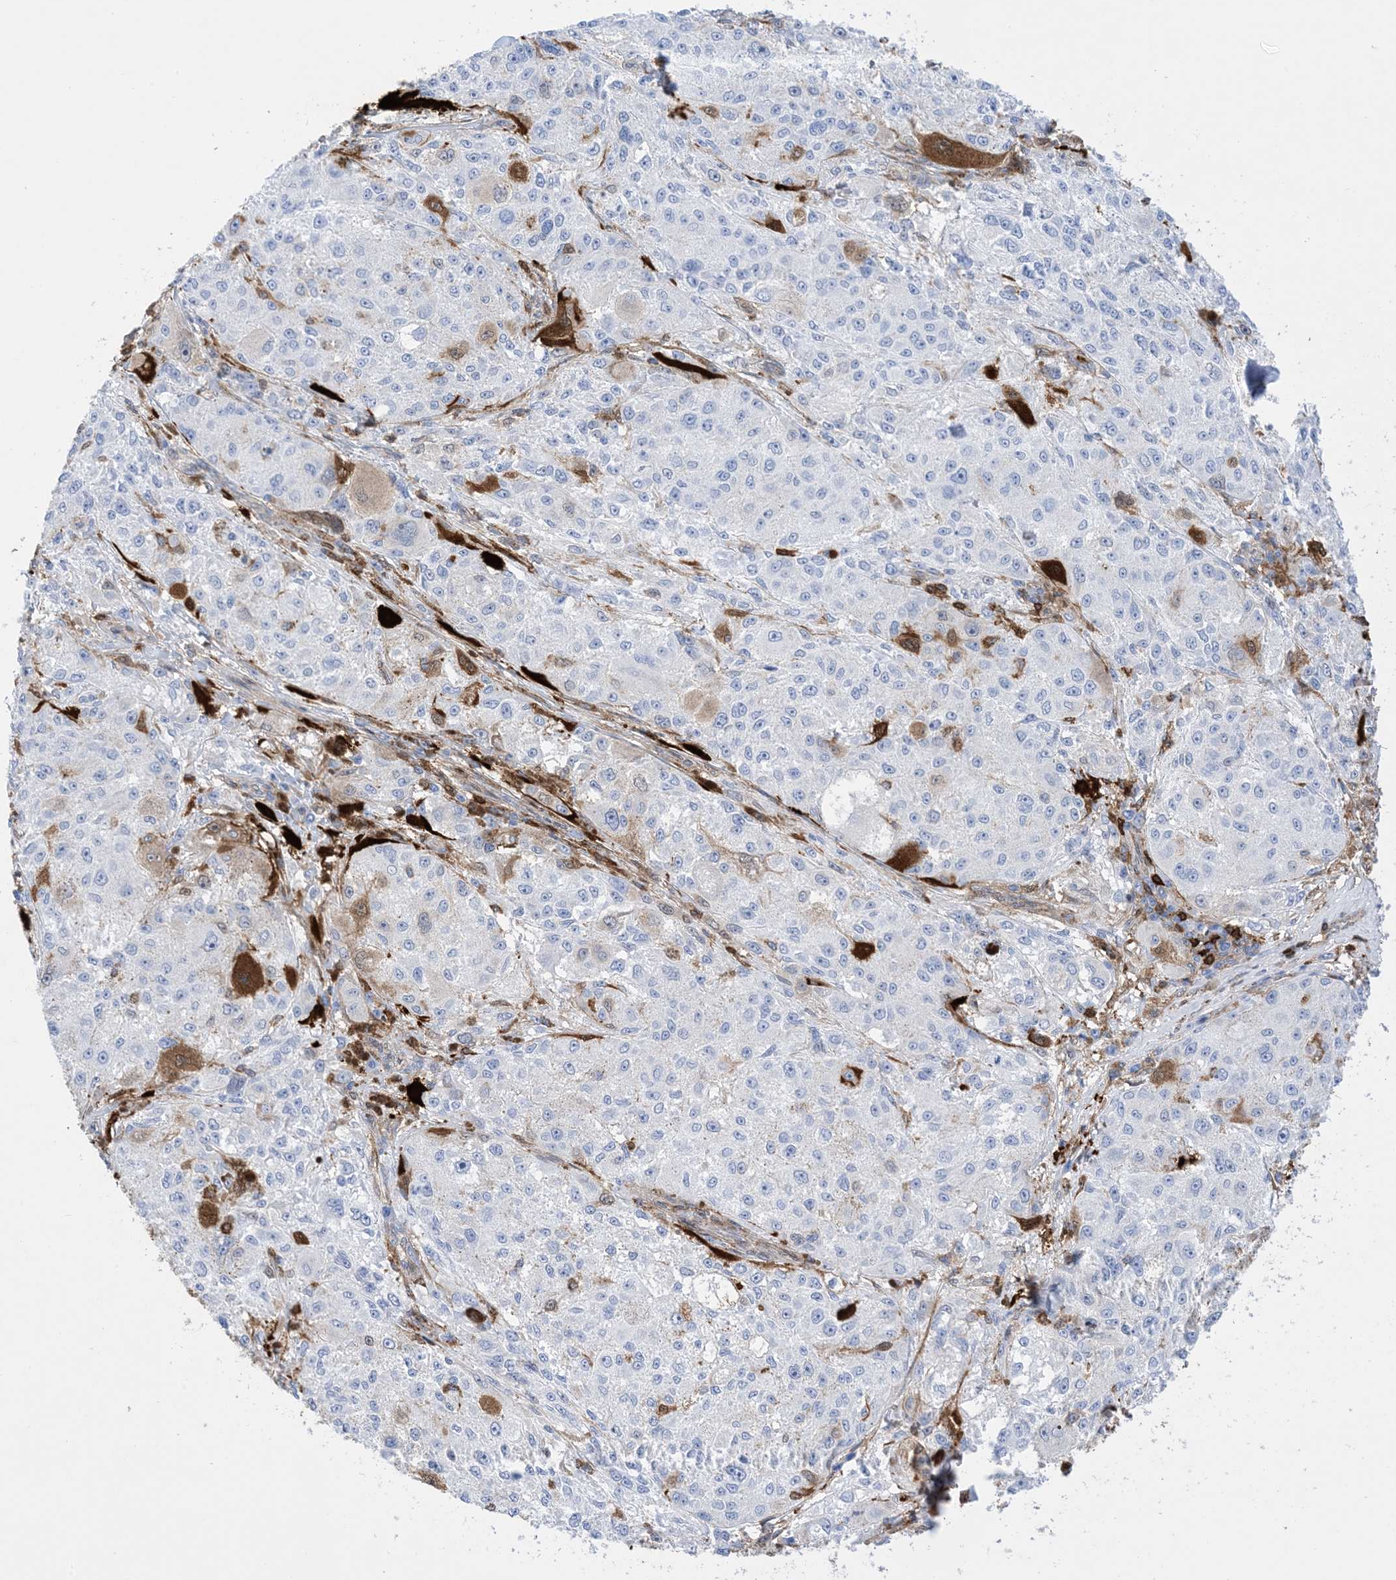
{"staining": {"intensity": "negative", "quantity": "none", "location": "none"}, "tissue": "melanoma", "cell_type": "Tumor cells", "image_type": "cancer", "snomed": [{"axis": "morphology", "description": "Necrosis, NOS"}, {"axis": "morphology", "description": "Malignant melanoma, NOS"}, {"axis": "topography", "description": "Skin"}], "caption": "Malignant melanoma was stained to show a protein in brown. There is no significant positivity in tumor cells. (DAB immunohistochemistry visualized using brightfield microscopy, high magnification).", "gene": "ANXA1", "patient": {"sex": "female", "age": 87}}